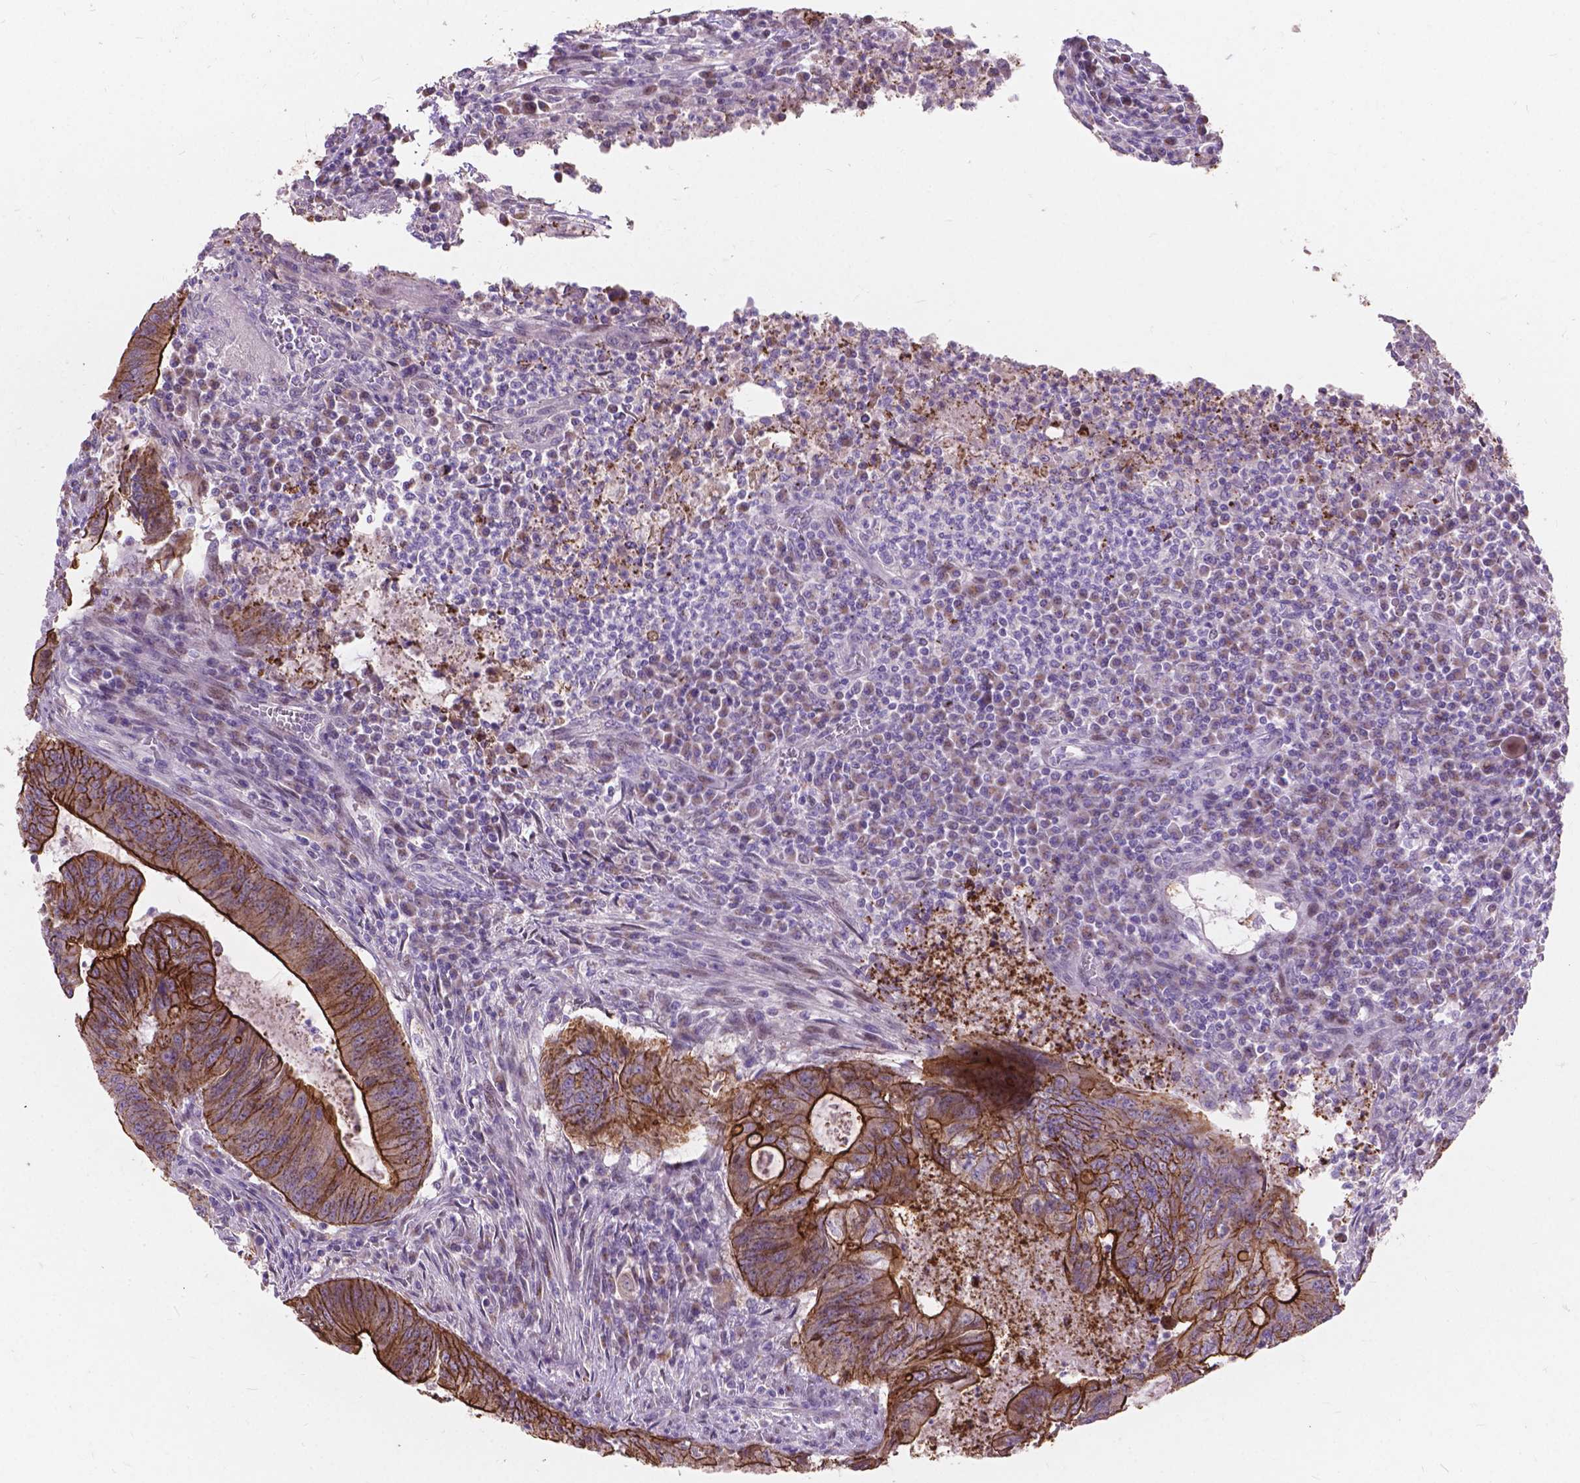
{"staining": {"intensity": "strong", "quantity": "25%-75%", "location": "cytoplasmic/membranous"}, "tissue": "colorectal cancer", "cell_type": "Tumor cells", "image_type": "cancer", "snomed": [{"axis": "morphology", "description": "Adenocarcinoma, NOS"}, {"axis": "topography", "description": "Colon"}], "caption": "Strong cytoplasmic/membranous positivity is appreciated in about 25%-75% of tumor cells in colorectal cancer (adenocarcinoma).", "gene": "MYH14", "patient": {"sex": "male", "age": 67}}